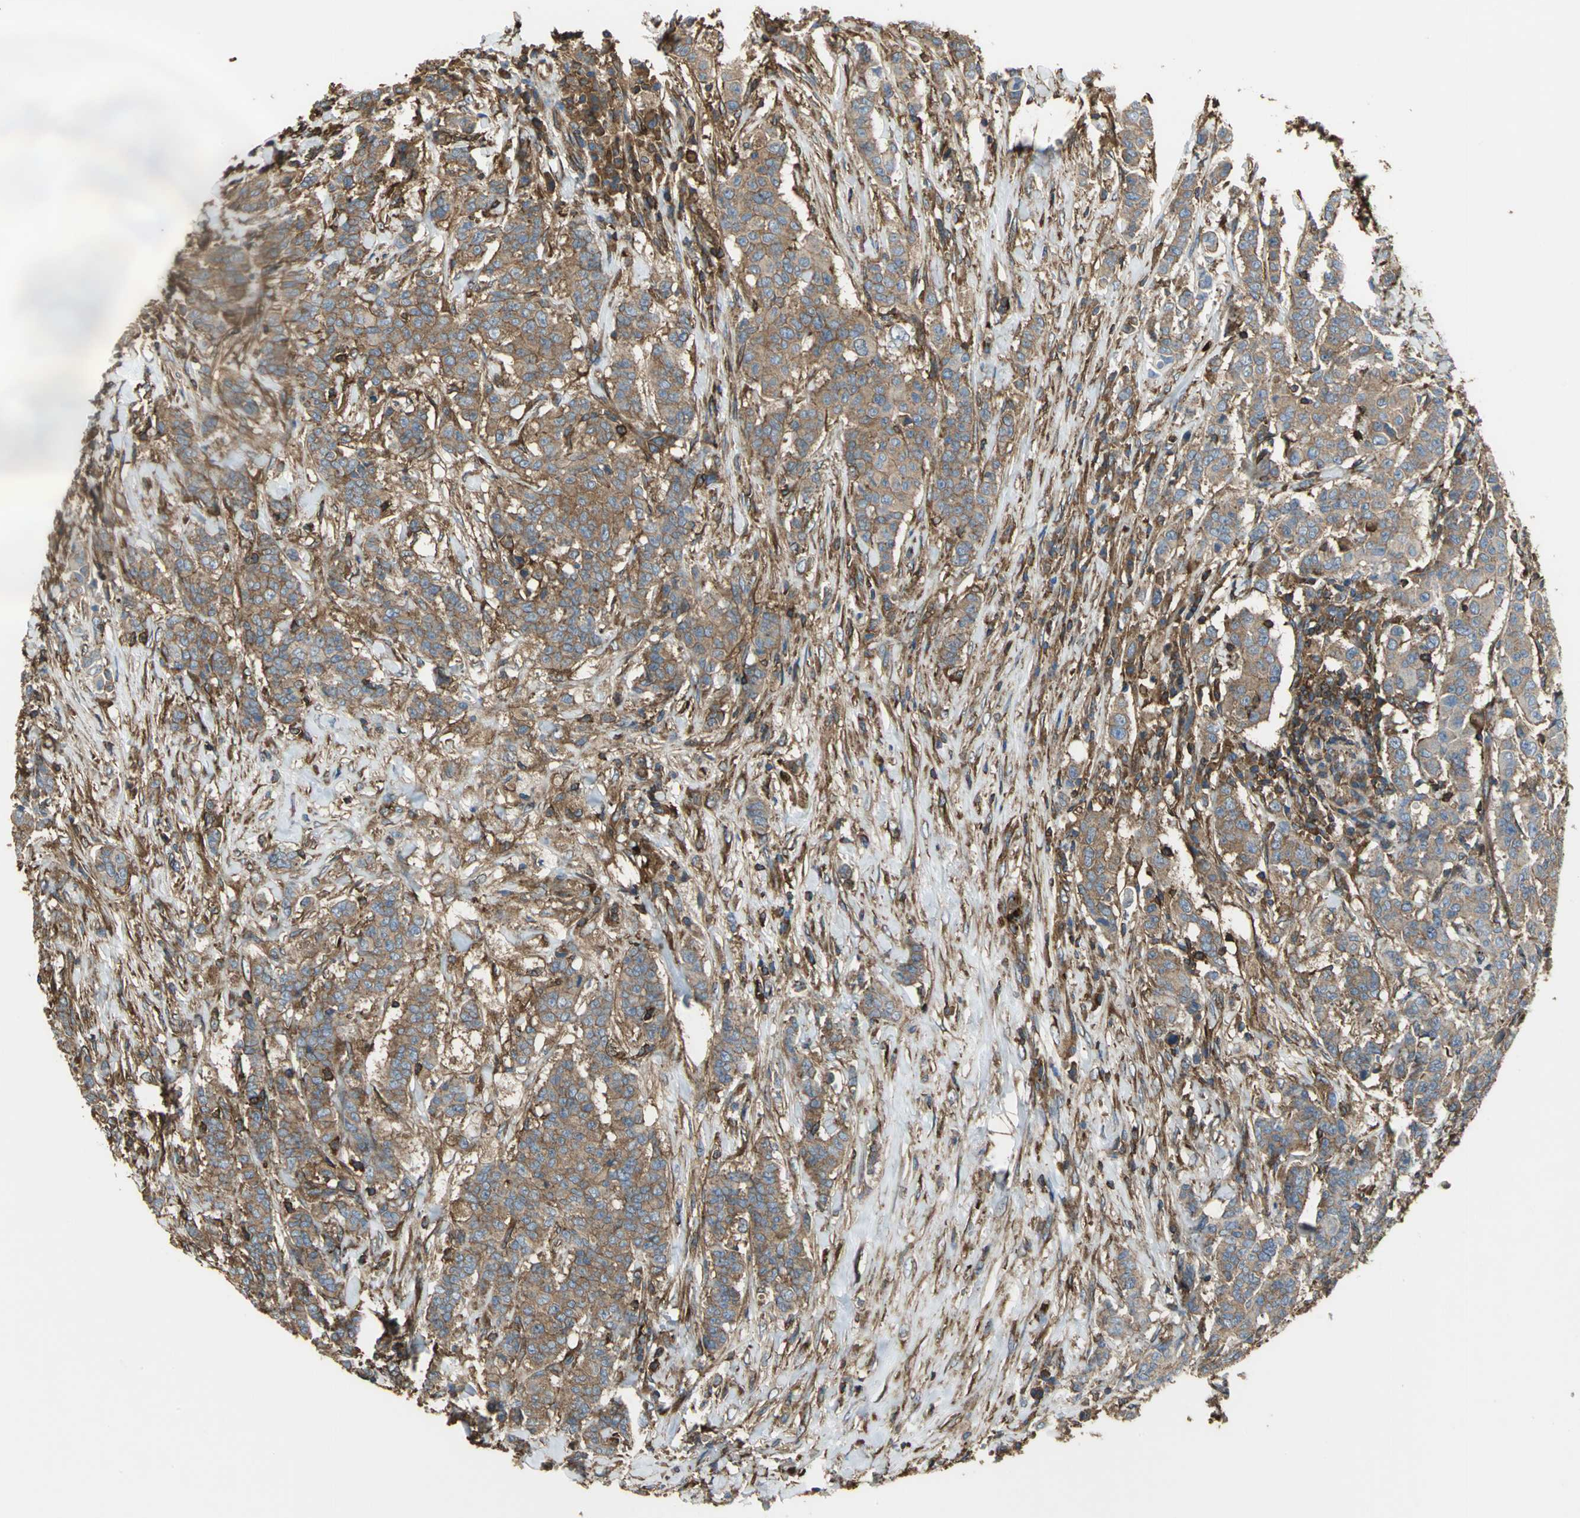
{"staining": {"intensity": "moderate", "quantity": ">75%", "location": "cytoplasmic/membranous"}, "tissue": "breast cancer", "cell_type": "Tumor cells", "image_type": "cancer", "snomed": [{"axis": "morphology", "description": "Duct carcinoma"}, {"axis": "topography", "description": "Breast"}], "caption": "A histopathology image of human breast cancer (intraductal carcinoma) stained for a protein exhibits moderate cytoplasmic/membranous brown staining in tumor cells.", "gene": "TLN1", "patient": {"sex": "female", "age": 40}}